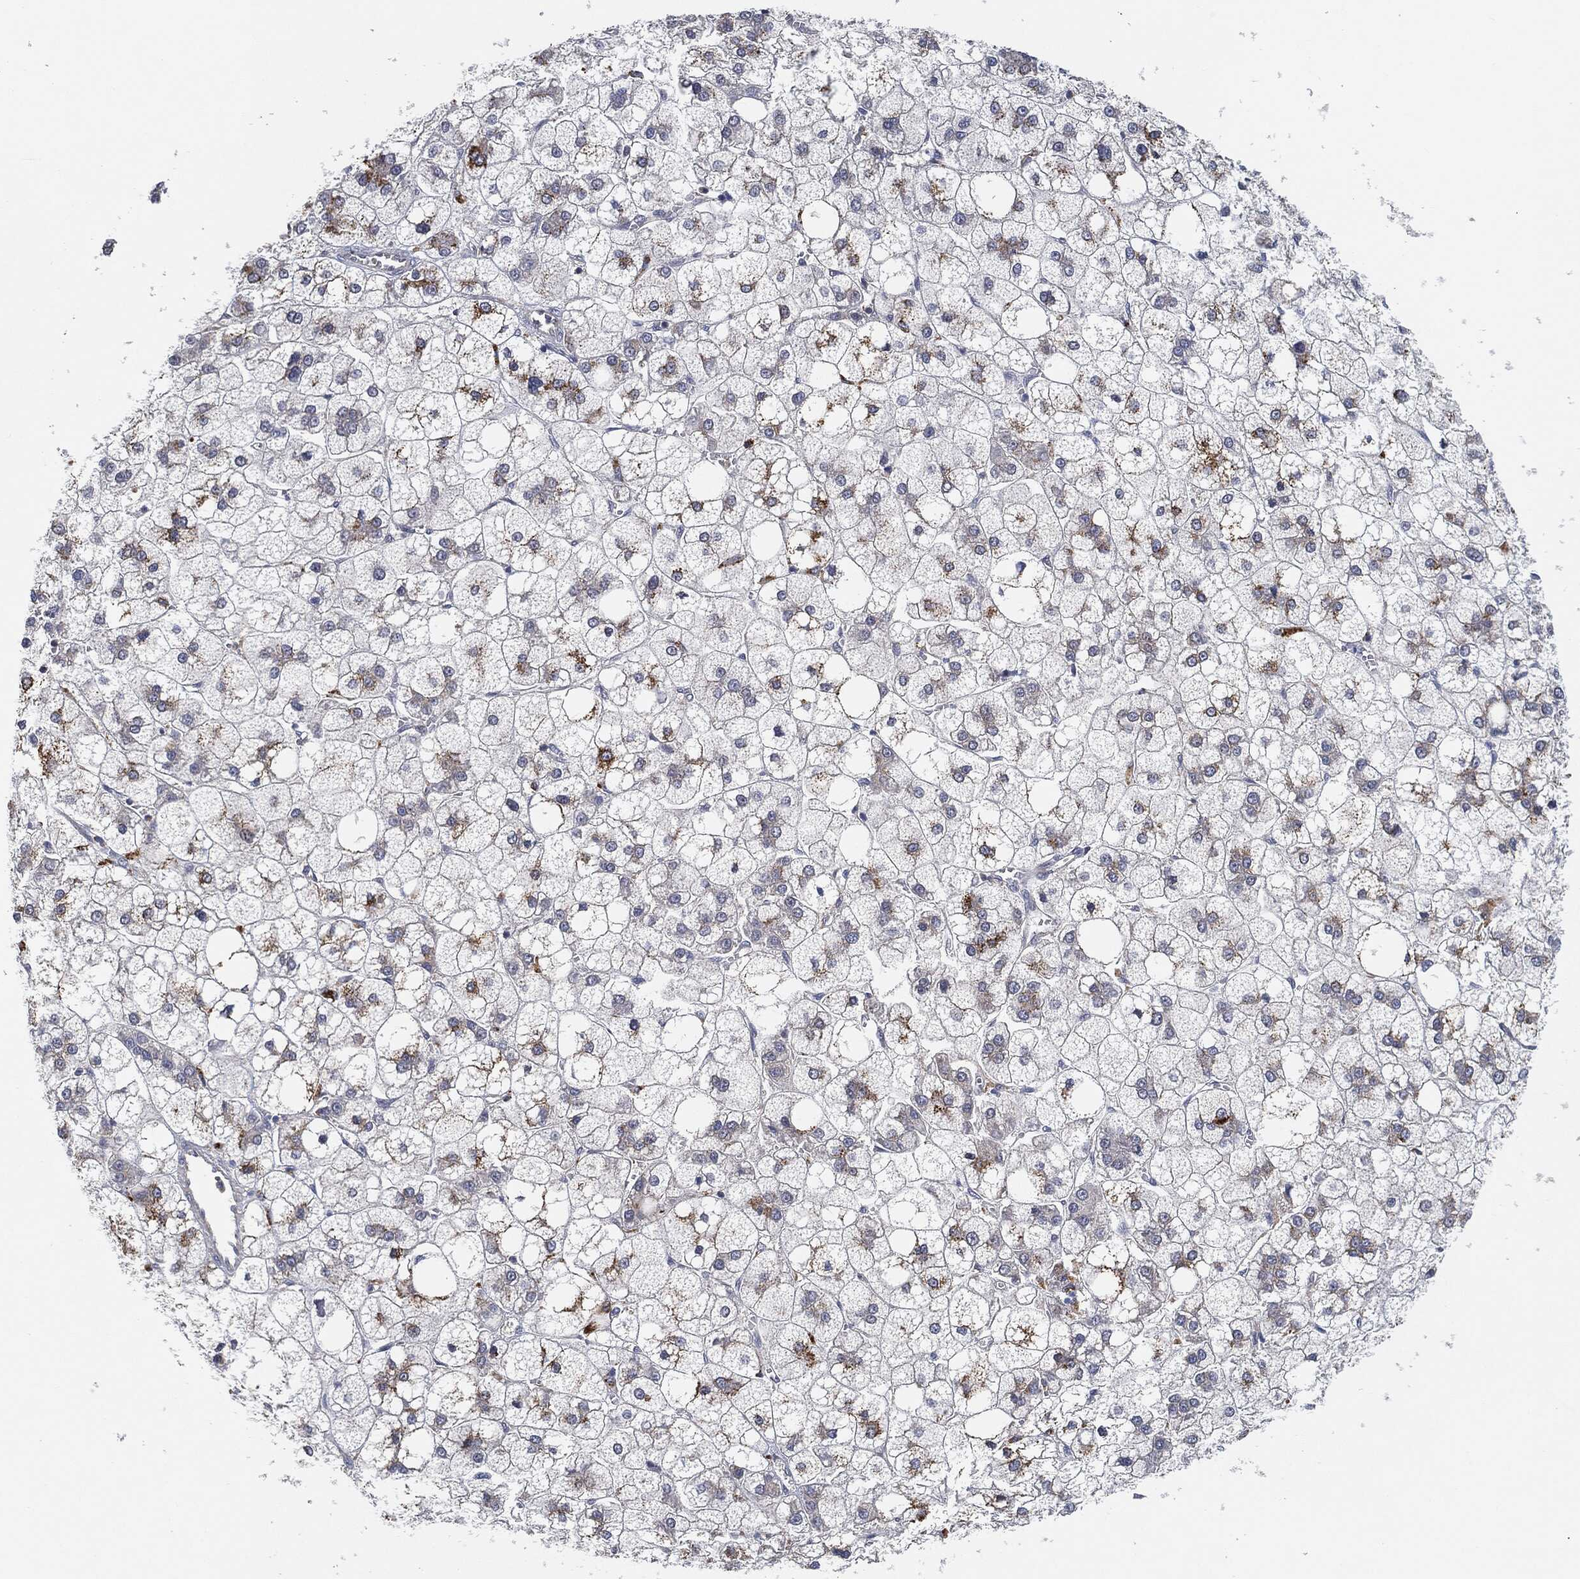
{"staining": {"intensity": "strong", "quantity": "<25%", "location": "cytoplasmic/membranous"}, "tissue": "liver cancer", "cell_type": "Tumor cells", "image_type": "cancer", "snomed": [{"axis": "morphology", "description": "Carcinoma, Hepatocellular, NOS"}, {"axis": "topography", "description": "Liver"}], "caption": "Strong cytoplasmic/membranous staining is present in approximately <25% of tumor cells in liver cancer.", "gene": "VSIG4", "patient": {"sex": "male", "age": 73}}